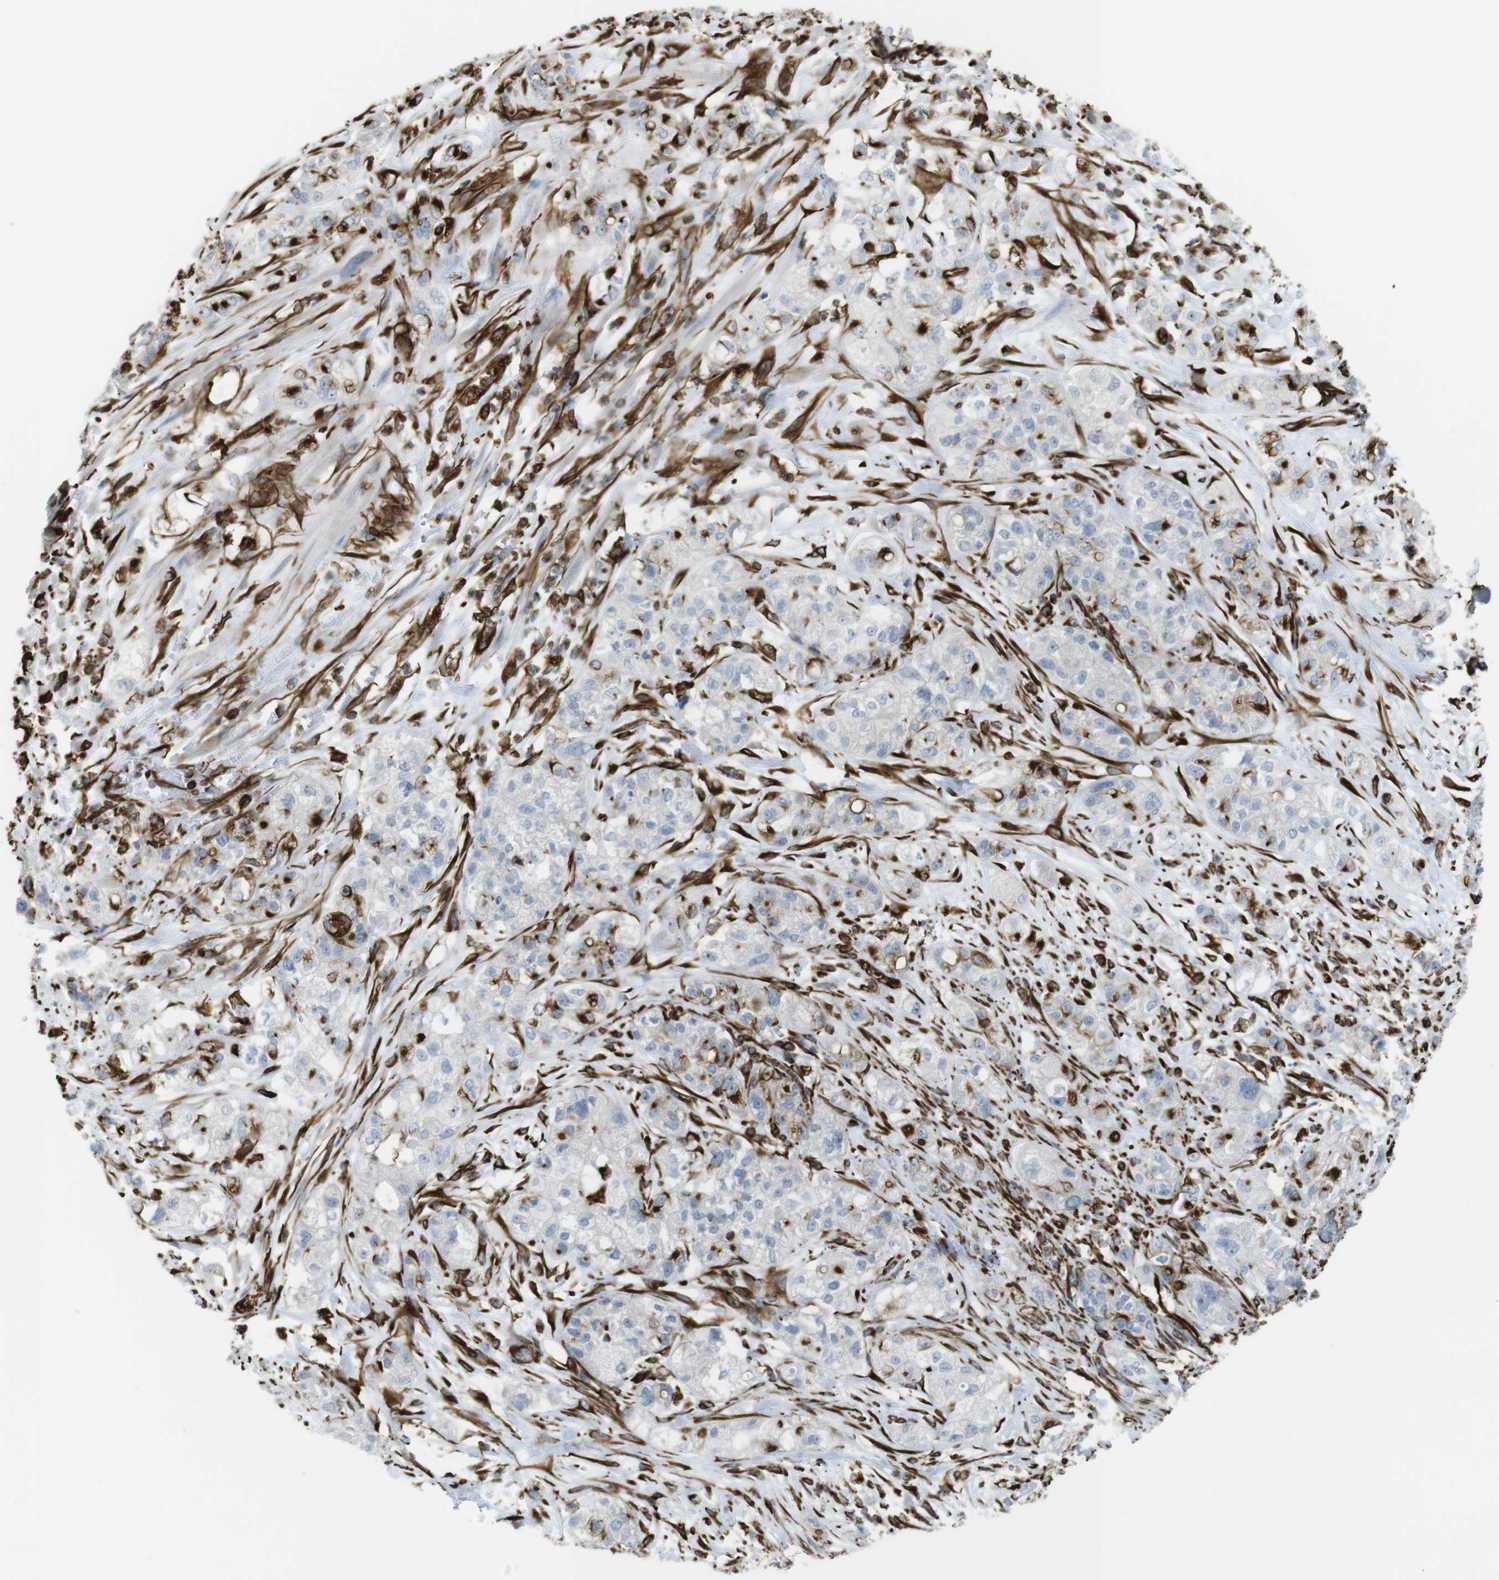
{"staining": {"intensity": "negative", "quantity": "none", "location": "none"}, "tissue": "pancreatic cancer", "cell_type": "Tumor cells", "image_type": "cancer", "snomed": [{"axis": "morphology", "description": "Adenocarcinoma, NOS"}, {"axis": "topography", "description": "Pancreas"}], "caption": "An image of human pancreatic cancer (adenocarcinoma) is negative for staining in tumor cells. Brightfield microscopy of immunohistochemistry (IHC) stained with DAB (3,3'-diaminobenzidine) (brown) and hematoxylin (blue), captured at high magnification.", "gene": "RALGPS1", "patient": {"sex": "female", "age": 78}}